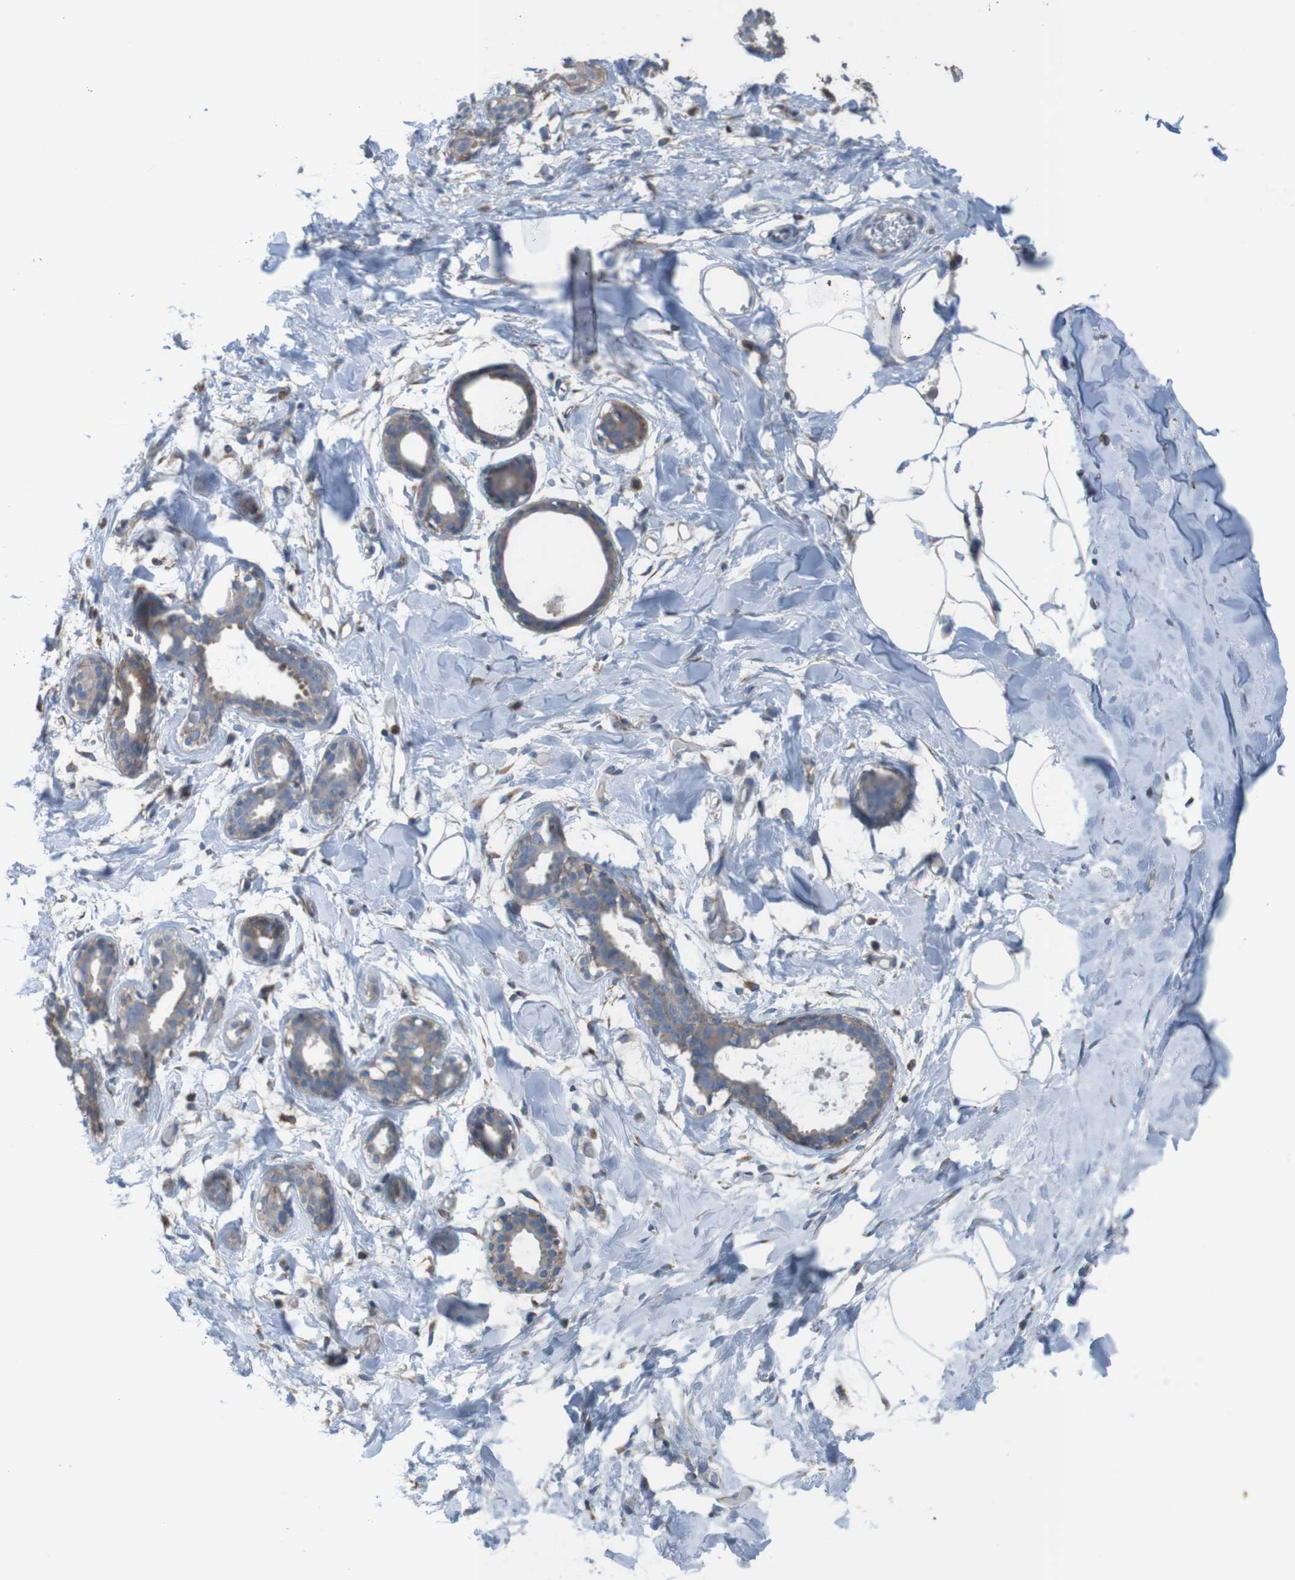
{"staining": {"intensity": "negative", "quantity": "none", "location": "none"}, "tissue": "adipose tissue", "cell_type": "Adipocytes", "image_type": "normal", "snomed": [{"axis": "morphology", "description": "Normal tissue, NOS"}, {"axis": "topography", "description": "Breast"}, {"axis": "topography", "description": "Adipose tissue"}], "caption": "The immunohistochemistry (IHC) image has no significant positivity in adipocytes of adipose tissue. (DAB (3,3'-diaminobenzidine) immunohistochemistry, high magnification).", "gene": "MINAR1", "patient": {"sex": "female", "age": 25}}